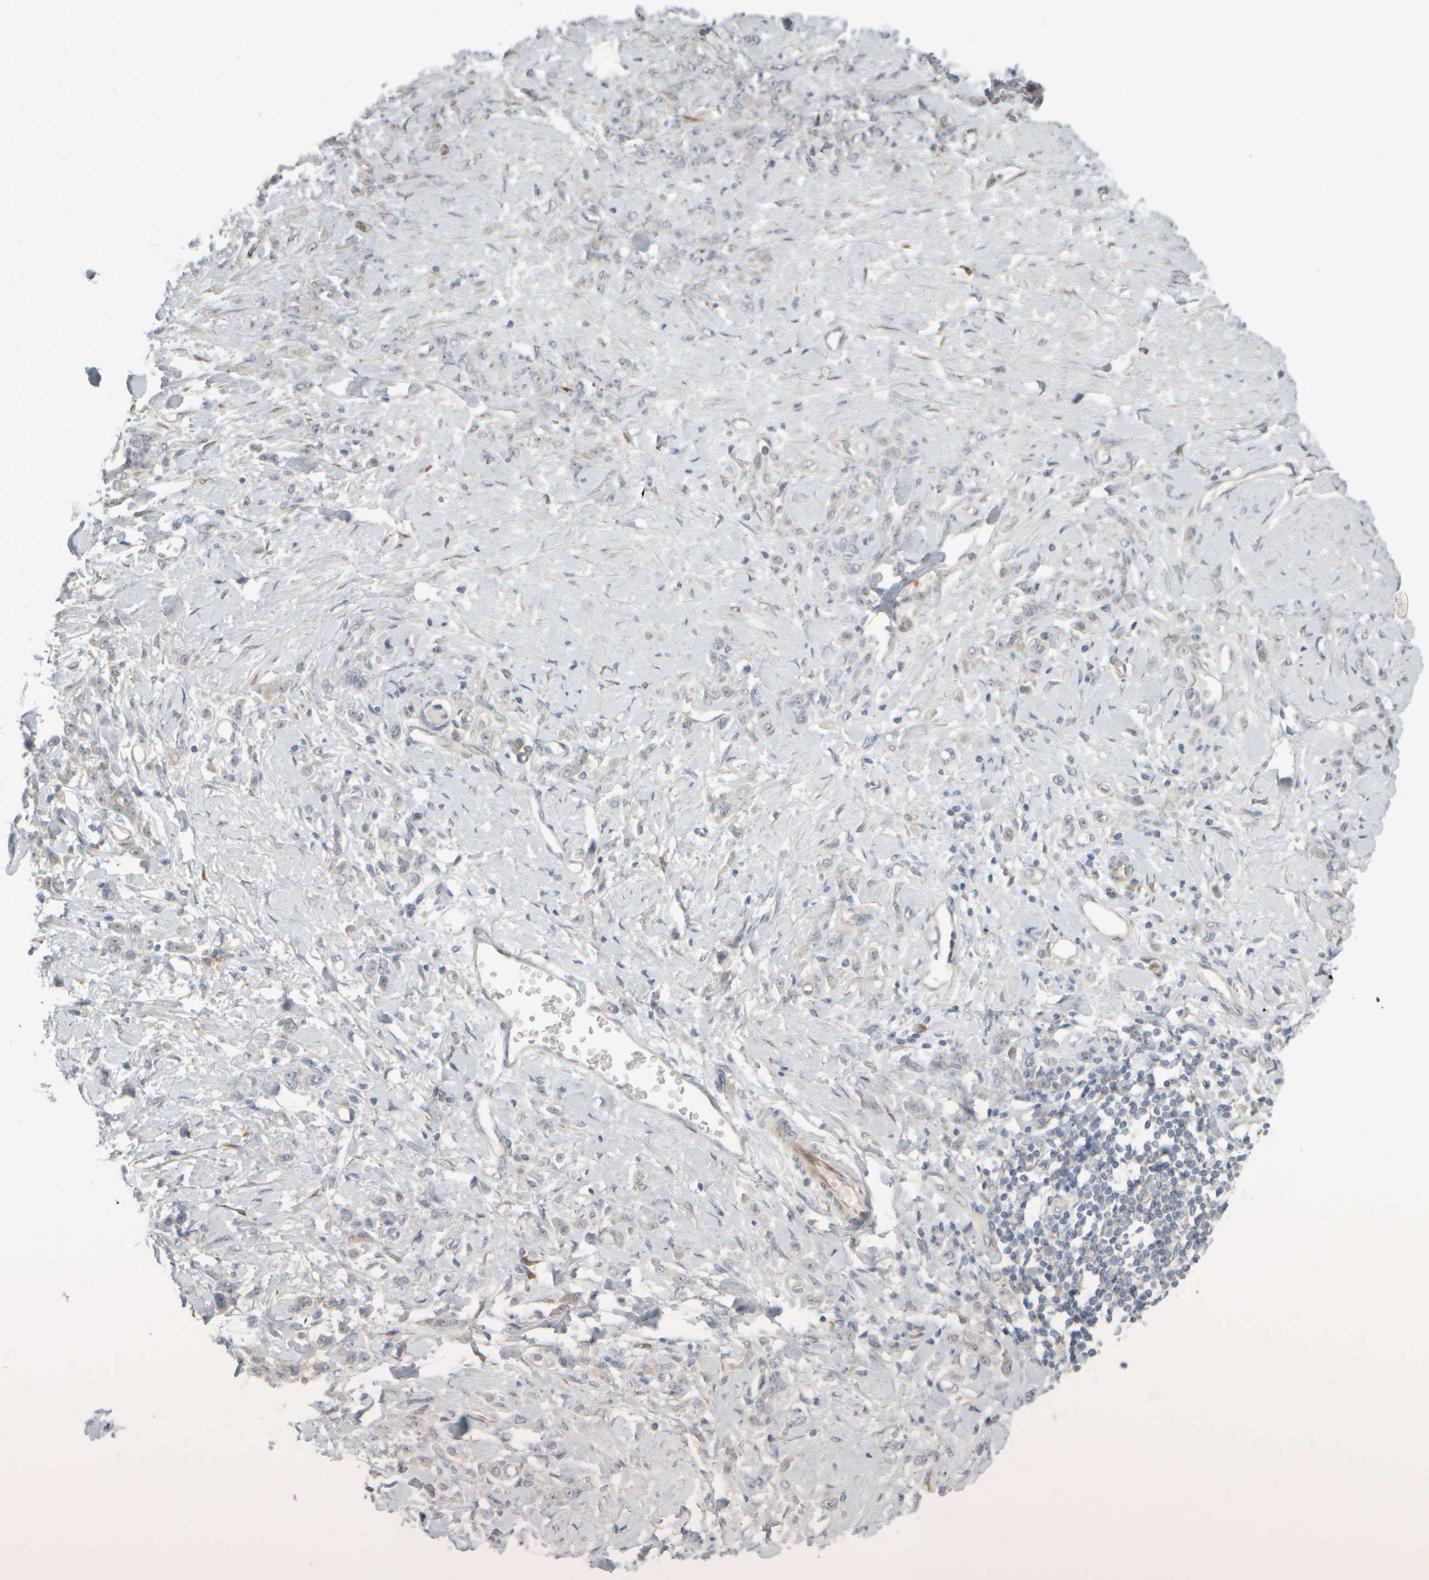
{"staining": {"intensity": "negative", "quantity": "none", "location": "none"}, "tissue": "stomach cancer", "cell_type": "Tumor cells", "image_type": "cancer", "snomed": [{"axis": "morphology", "description": "Normal tissue, NOS"}, {"axis": "morphology", "description": "Adenocarcinoma, NOS"}, {"axis": "topography", "description": "Stomach"}], "caption": "Tumor cells are negative for brown protein staining in stomach cancer (adenocarcinoma). (DAB immunohistochemistry (IHC) visualized using brightfield microscopy, high magnification).", "gene": "HGS", "patient": {"sex": "male", "age": 82}}